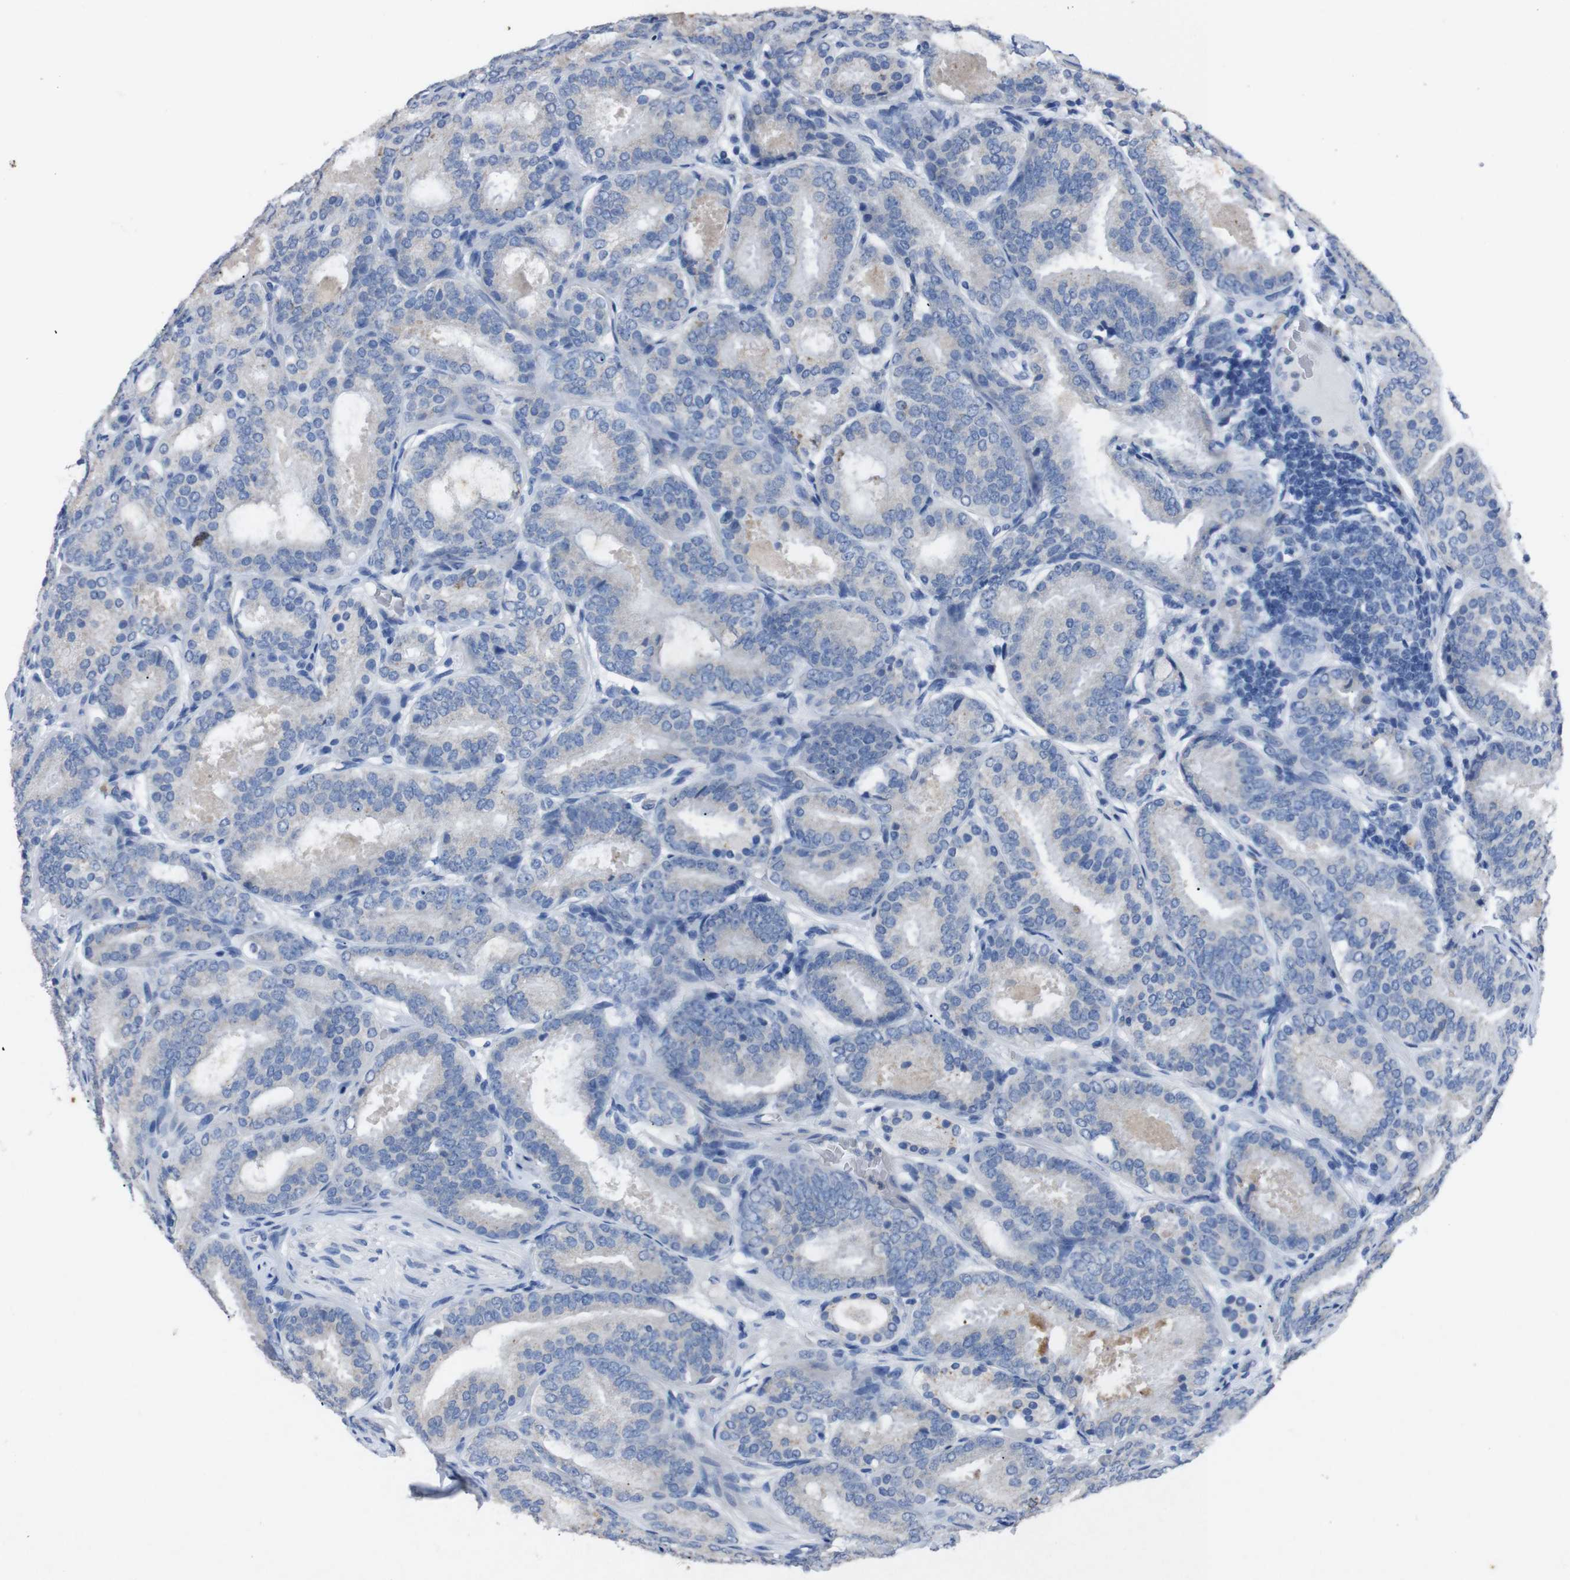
{"staining": {"intensity": "negative", "quantity": "none", "location": "none"}, "tissue": "prostate cancer", "cell_type": "Tumor cells", "image_type": "cancer", "snomed": [{"axis": "morphology", "description": "Adenocarcinoma, Low grade"}, {"axis": "topography", "description": "Prostate"}], "caption": "The IHC photomicrograph has no significant expression in tumor cells of prostate low-grade adenocarcinoma tissue. (DAB IHC visualized using brightfield microscopy, high magnification).", "gene": "GJB2", "patient": {"sex": "male", "age": 69}}